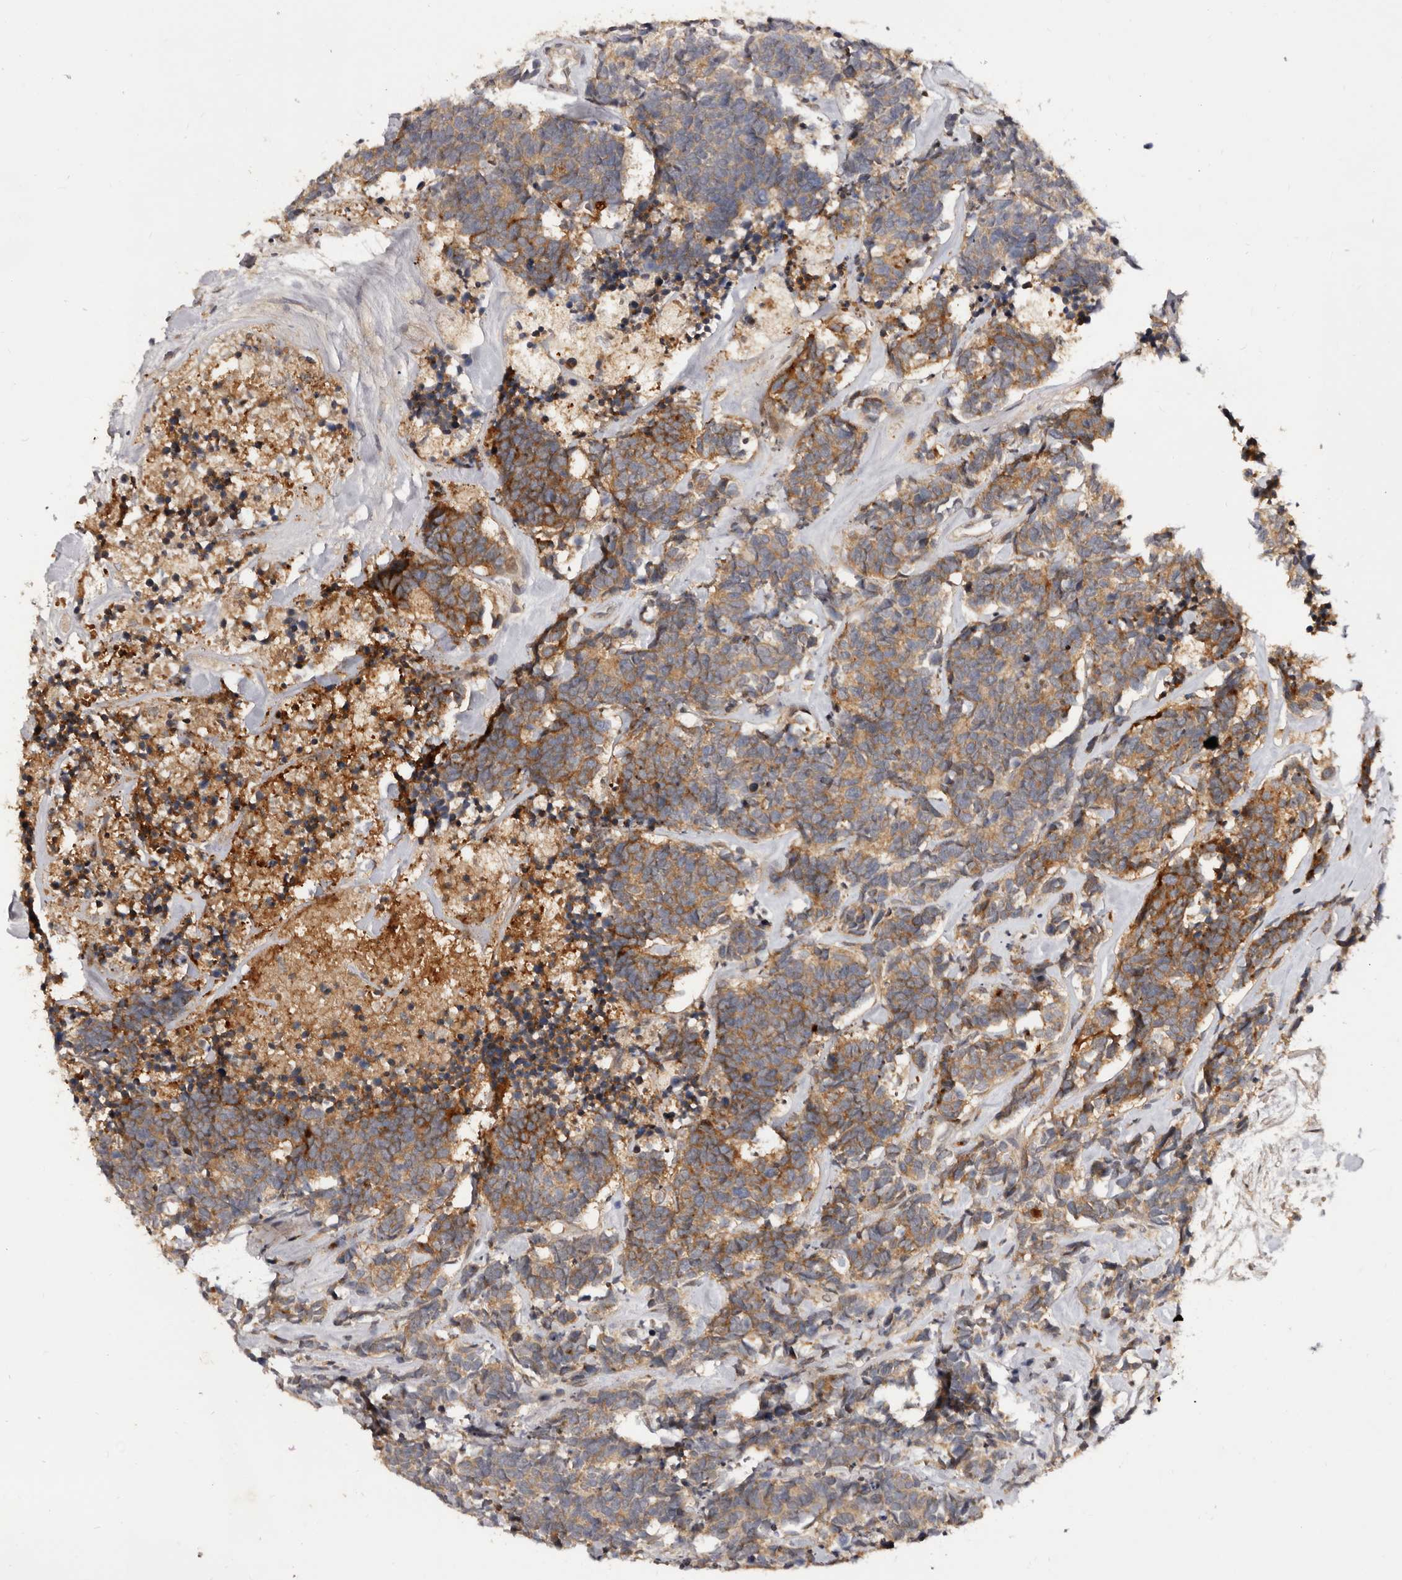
{"staining": {"intensity": "moderate", "quantity": ">75%", "location": "cytoplasmic/membranous"}, "tissue": "carcinoid", "cell_type": "Tumor cells", "image_type": "cancer", "snomed": [{"axis": "morphology", "description": "Carcinoma, NOS"}, {"axis": "morphology", "description": "Carcinoid, malignant, NOS"}, {"axis": "topography", "description": "Urinary bladder"}], "caption": "DAB immunohistochemical staining of carcinoid reveals moderate cytoplasmic/membranous protein expression in approximately >75% of tumor cells.", "gene": "INAVA", "patient": {"sex": "male", "age": 57}}